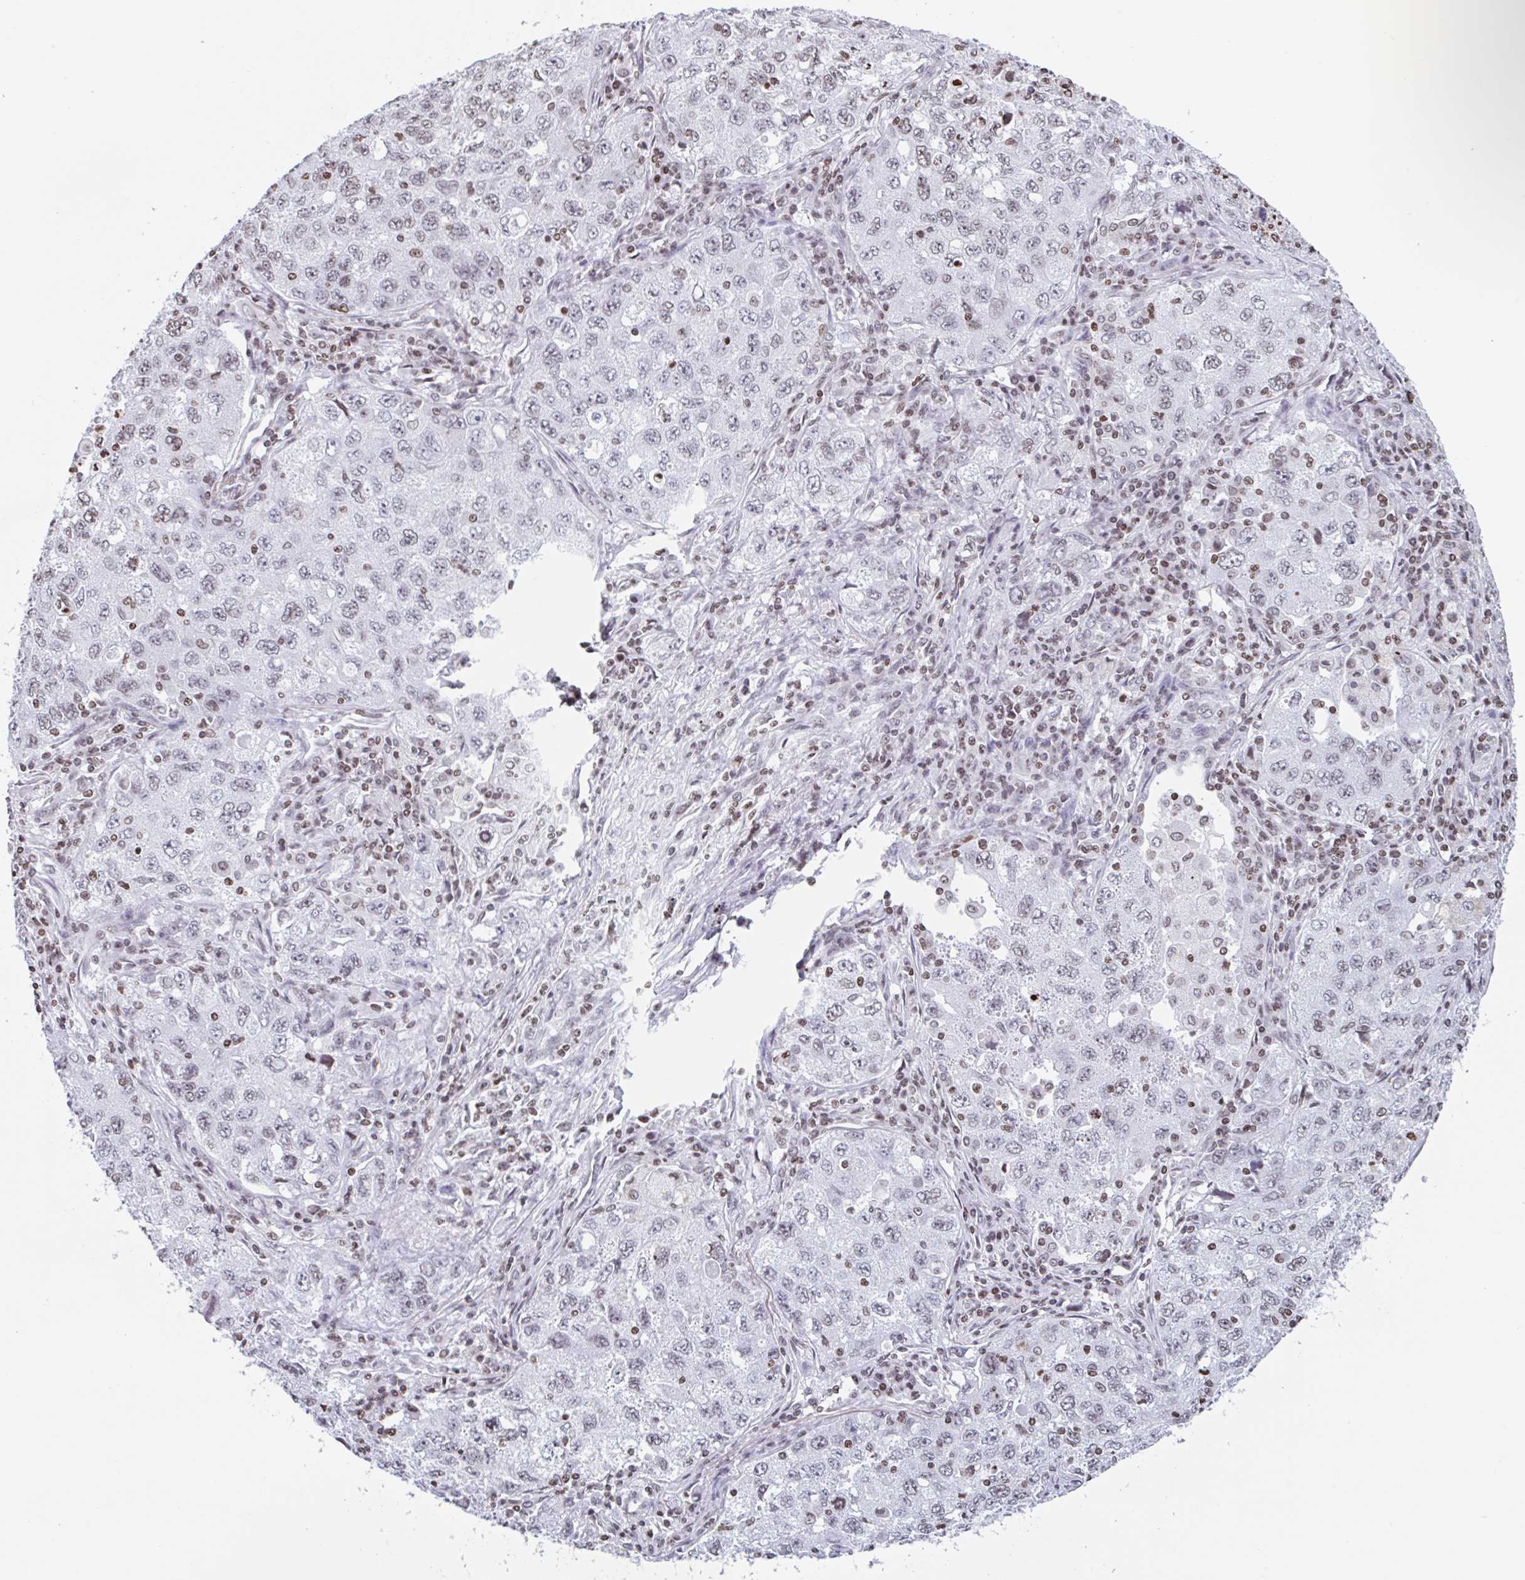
{"staining": {"intensity": "weak", "quantity": ">75%", "location": "nuclear"}, "tissue": "lung cancer", "cell_type": "Tumor cells", "image_type": "cancer", "snomed": [{"axis": "morphology", "description": "Adenocarcinoma, NOS"}, {"axis": "topography", "description": "Lung"}], "caption": "Lung cancer (adenocarcinoma) stained for a protein (brown) demonstrates weak nuclear positive staining in about >75% of tumor cells.", "gene": "NOL6", "patient": {"sex": "female", "age": 57}}